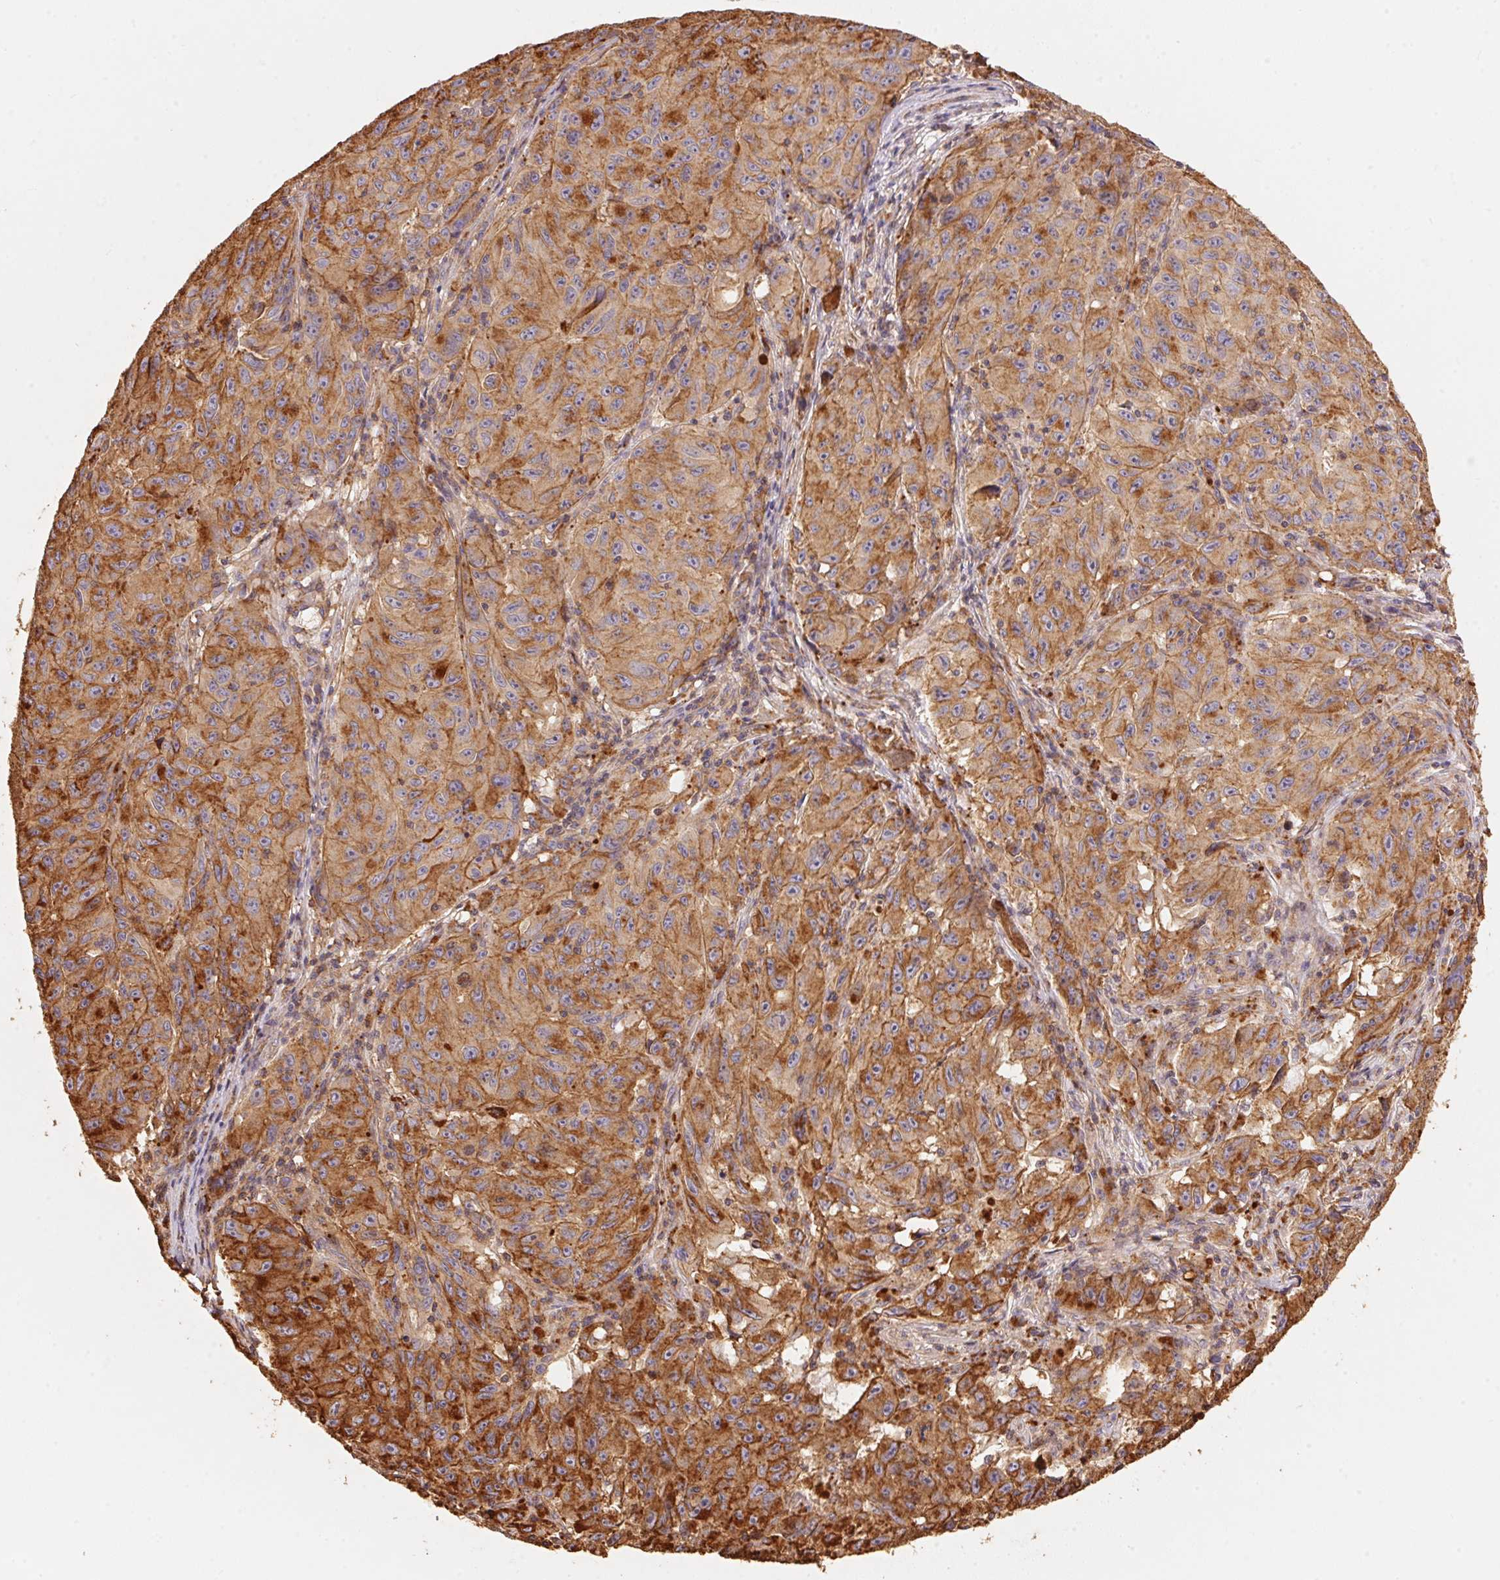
{"staining": {"intensity": "moderate", "quantity": ">75%", "location": "cytoplasmic/membranous"}, "tissue": "melanoma", "cell_type": "Tumor cells", "image_type": "cancer", "snomed": [{"axis": "morphology", "description": "Malignant melanoma, NOS"}, {"axis": "topography", "description": "Vulva, labia, clitoris and Bartholin´s gland, NO"}], "caption": "Immunohistochemistry micrograph of human malignant melanoma stained for a protein (brown), which reveals medium levels of moderate cytoplasmic/membranous staining in approximately >75% of tumor cells.", "gene": "FRAS1", "patient": {"sex": "female", "age": 75}}